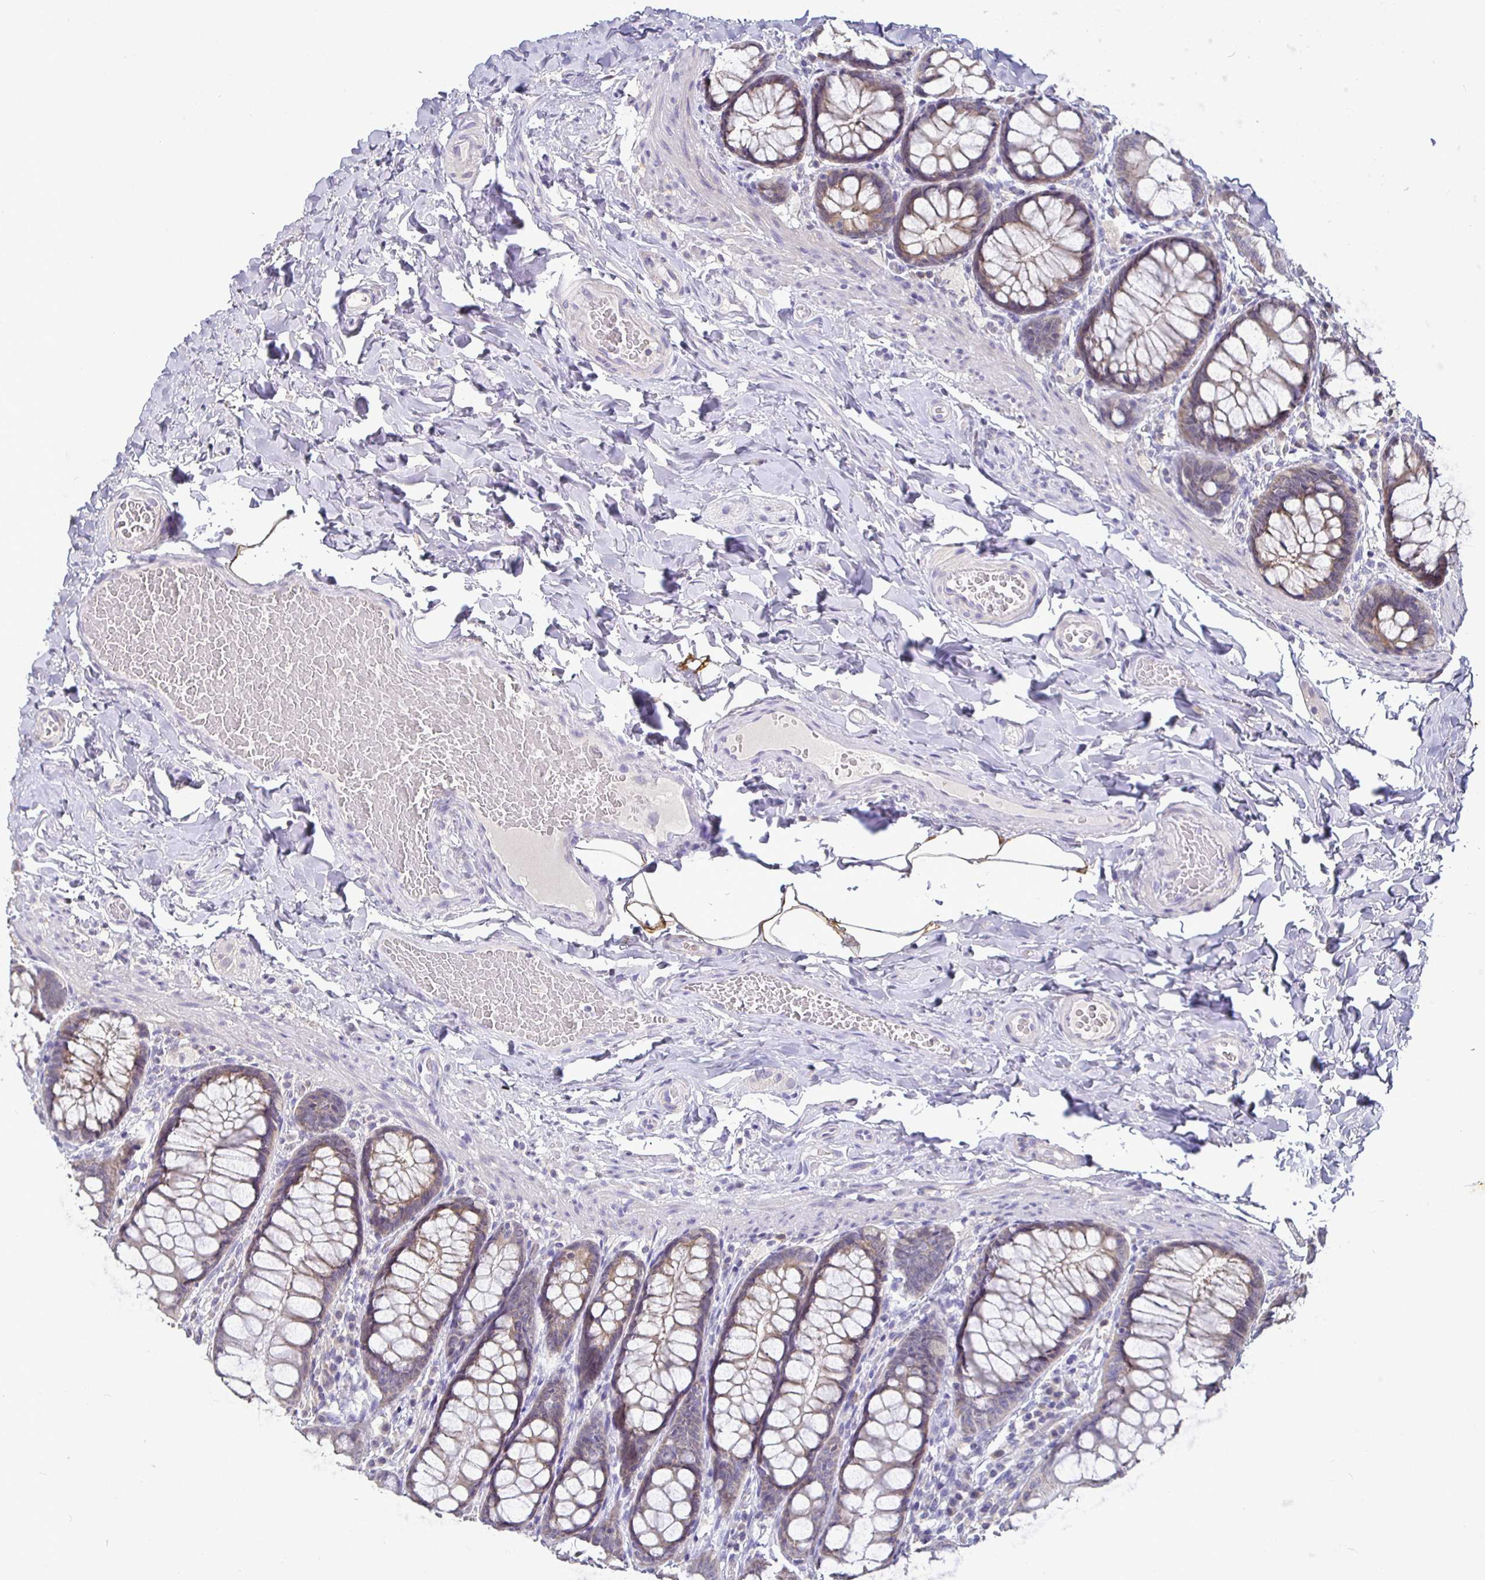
{"staining": {"intensity": "negative", "quantity": "none", "location": "none"}, "tissue": "colon", "cell_type": "Endothelial cells", "image_type": "normal", "snomed": [{"axis": "morphology", "description": "Normal tissue, NOS"}, {"axis": "topography", "description": "Colon"}], "caption": "The photomicrograph shows no significant positivity in endothelial cells of colon.", "gene": "SHISA4", "patient": {"sex": "male", "age": 47}}